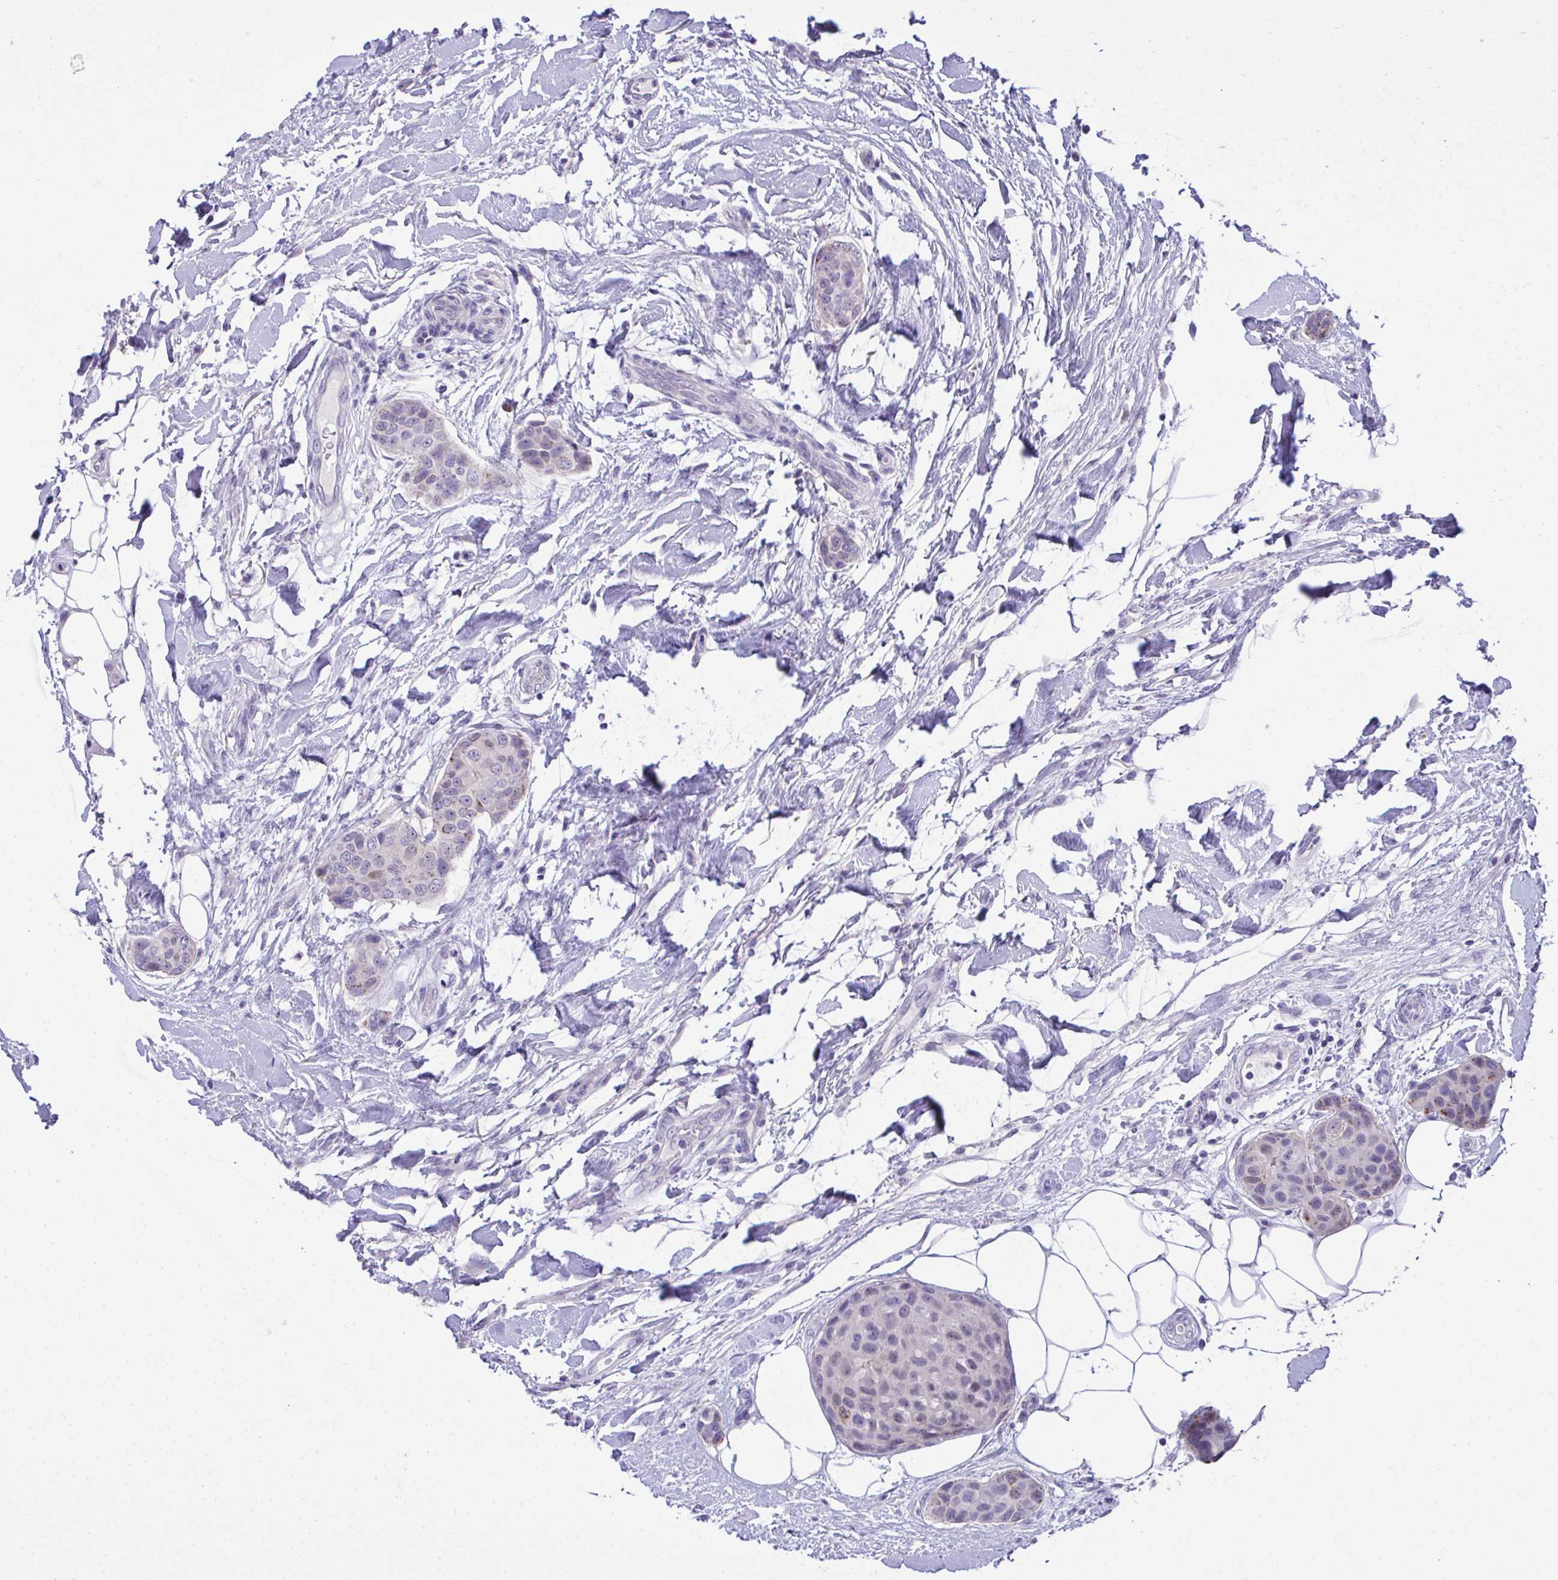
{"staining": {"intensity": "moderate", "quantity": "<25%", "location": "cytoplasmic/membranous"}, "tissue": "breast cancer", "cell_type": "Tumor cells", "image_type": "cancer", "snomed": [{"axis": "morphology", "description": "Duct carcinoma"}, {"axis": "topography", "description": "Breast"}, {"axis": "topography", "description": "Lymph node"}], "caption": "Infiltrating ductal carcinoma (breast) tissue demonstrates moderate cytoplasmic/membranous expression in approximately <25% of tumor cells (DAB IHC with brightfield microscopy, high magnification).", "gene": "TMCO5A", "patient": {"sex": "female", "age": 80}}